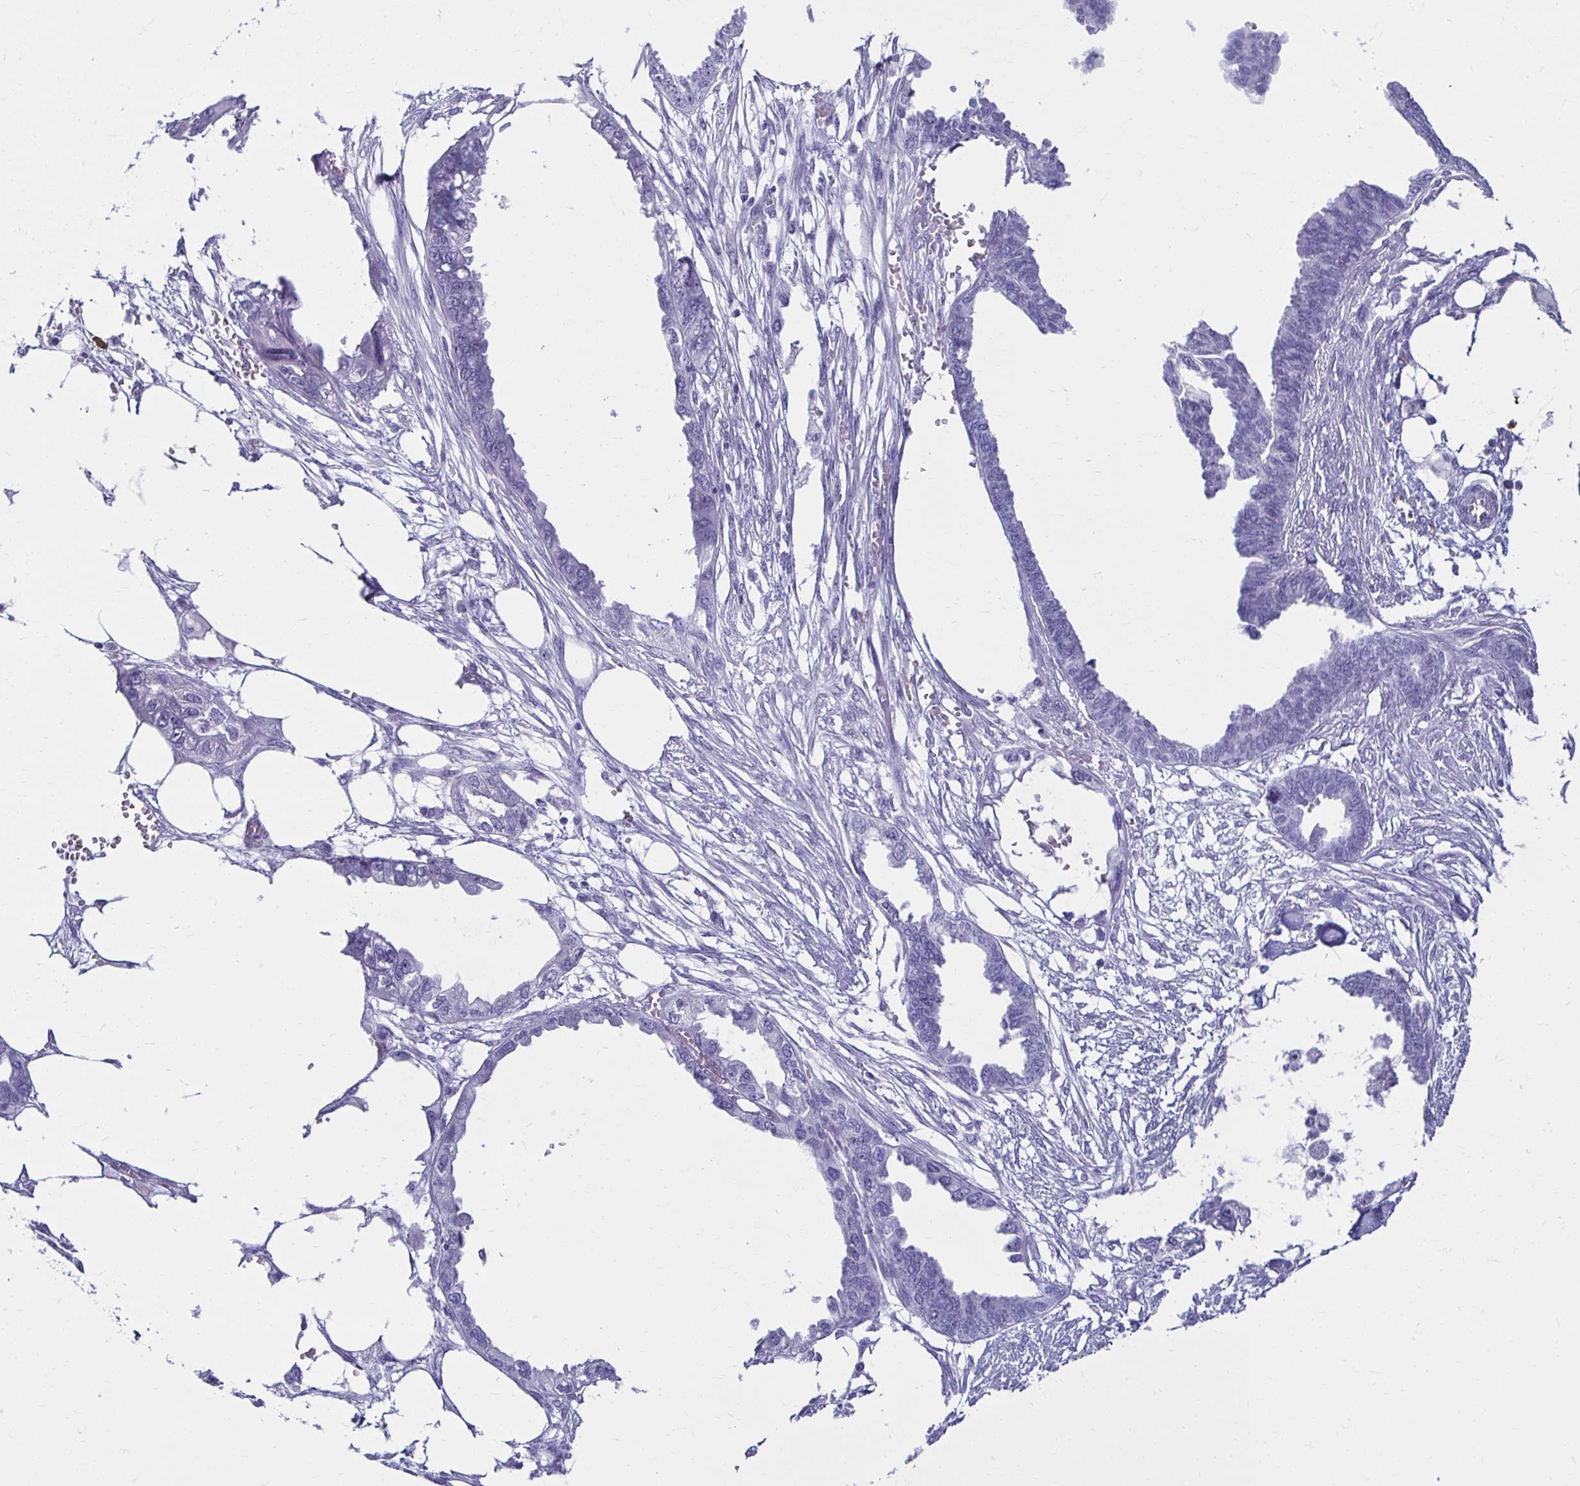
{"staining": {"intensity": "negative", "quantity": "none", "location": "none"}, "tissue": "endometrial cancer", "cell_type": "Tumor cells", "image_type": "cancer", "snomed": [{"axis": "morphology", "description": "Adenocarcinoma, NOS"}, {"axis": "morphology", "description": "Adenocarcinoma, metastatic, NOS"}, {"axis": "topography", "description": "Adipose tissue"}, {"axis": "topography", "description": "Endometrium"}], "caption": "An image of endometrial adenocarcinoma stained for a protein reveals no brown staining in tumor cells. (Stains: DAB (3,3'-diaminobenzidine) IHC with hematoxylin counter stain, Microscopy: brightfield microscopy at high magnification).", "gene": "CST5", "patient": {"sex": "female", "age": 67}}